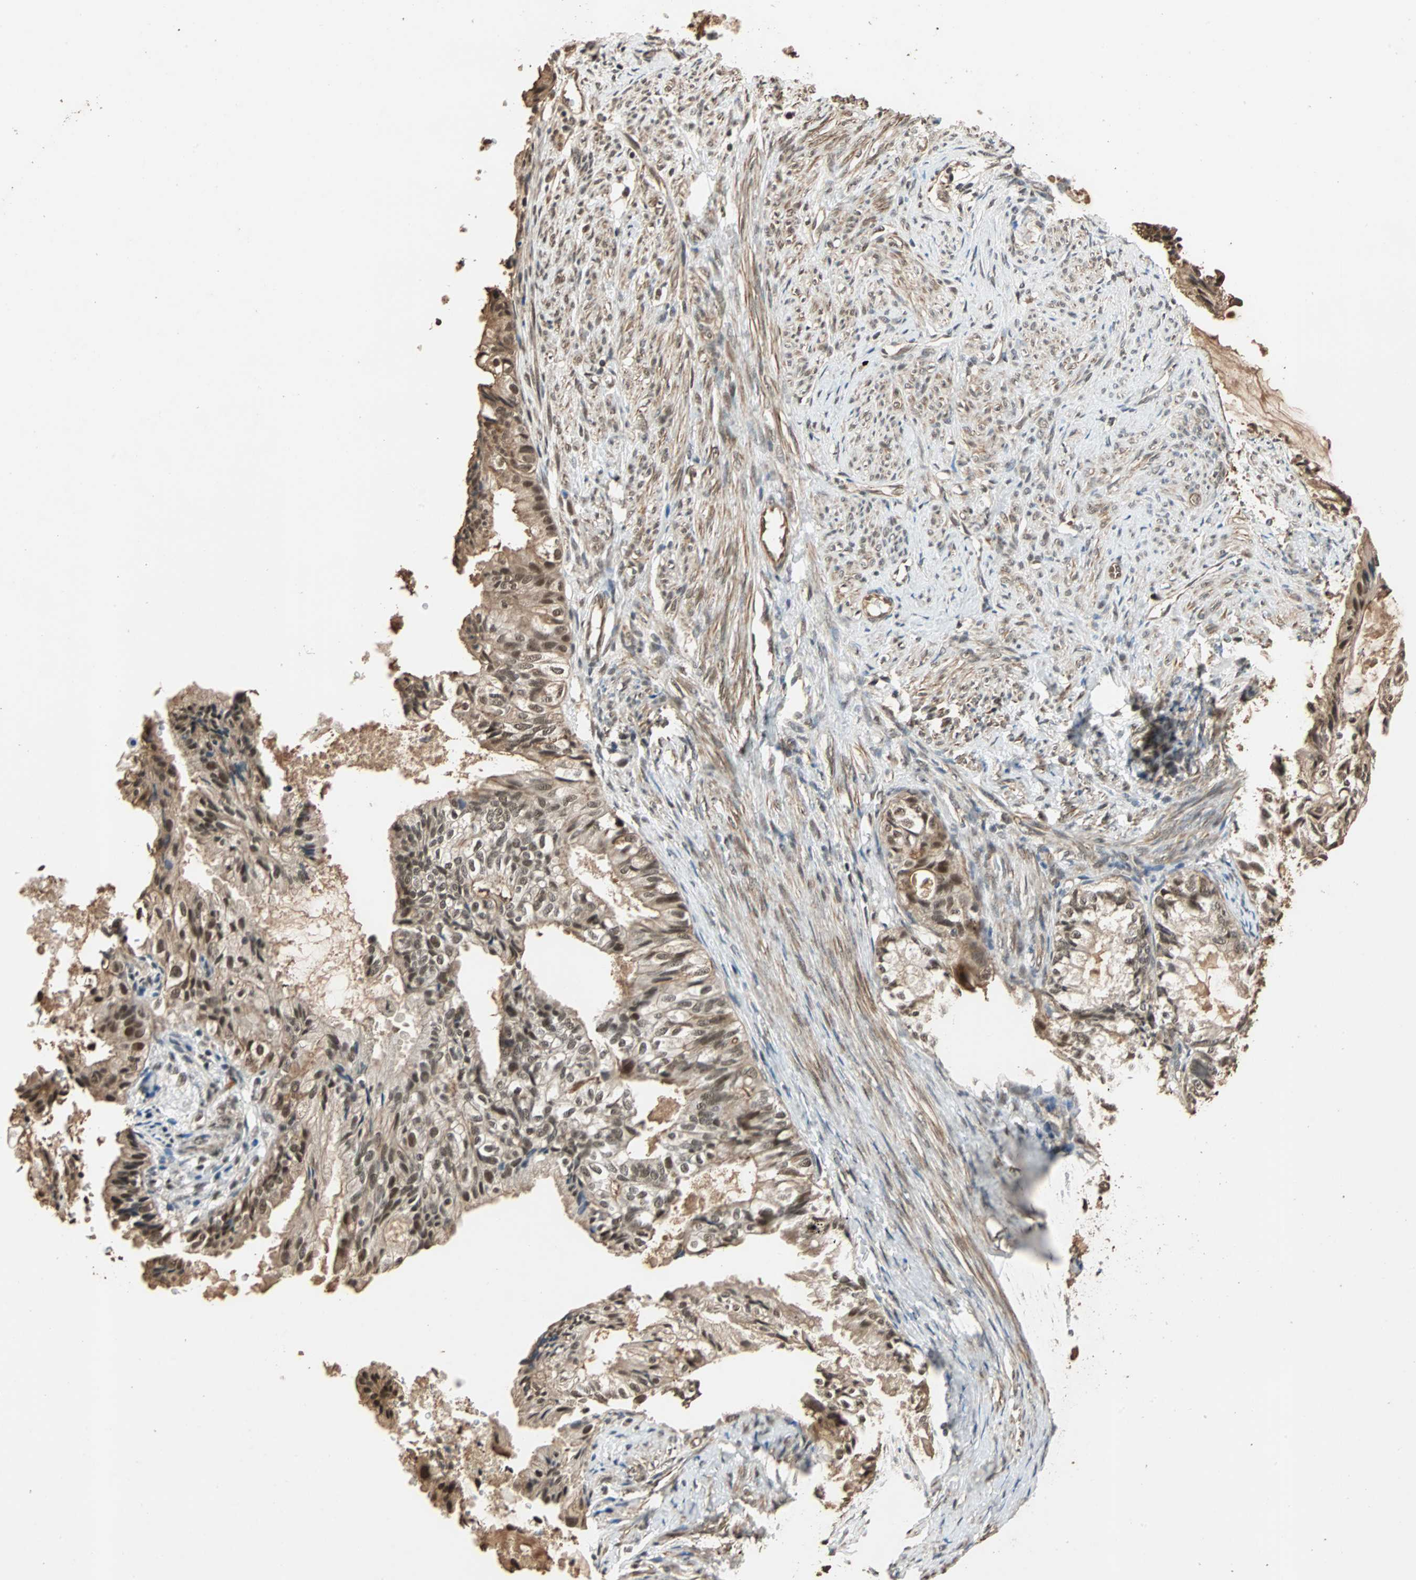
{"staining": {"intensity": "moderate", "quantity": ">75%", "location": "cytoplasmic/membranous,nuclear"}, "tissue": "cervical cancer", "cell_type": "Tumor cells", "image_type": "cancer", "snomed": [{"axis": "morphology", "description": "Normal tissue, NOS"}, {"axis": "morphology", "description": "Adenocarcinoma, NOS"}, {"axis": "topography", "description": "Cervix"}, {"axis": "topography", "description": "Endometrium"}], "caption": "An image of human cervical cancer stained for a protein demonstrates moderate cytoplasmic/membranous and nuclear brown staining in tumor cells.", "gene": "CDC5L", "patient": {"sex": "female", "age": 86}}